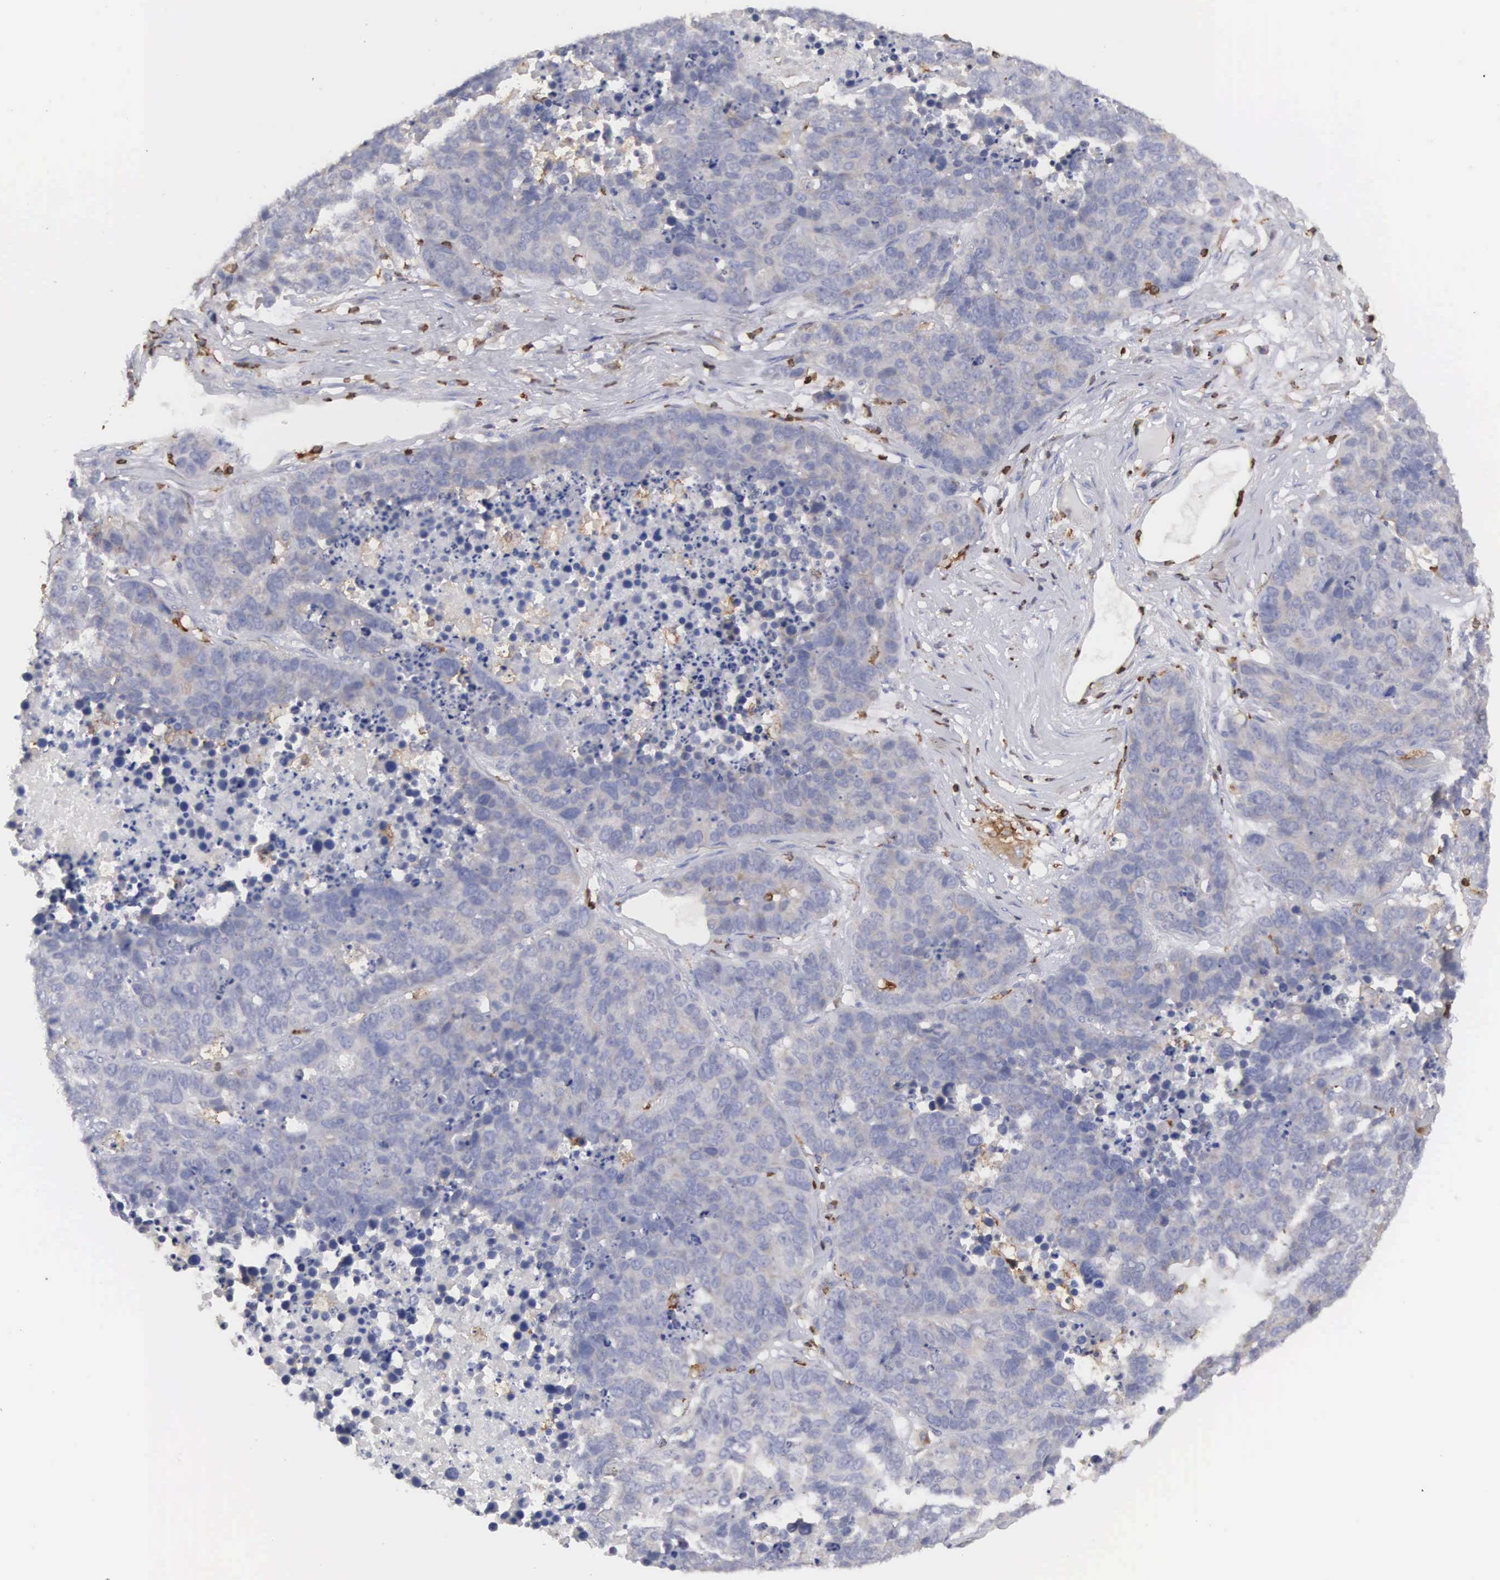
{"staining": {"intensity": "weak", "quantity": "<25%", "location": "cytoplasmic/membranous"}, "tissue": "lung cancer", "cell_type": "Tumor cells", "image_type": "cancer", "snomed": [{"axis": "morphology", "description": "Carcinoid, malignant, NOS"}, {"axis": "topography", "description": "Lung"}], "caption": "The photomicrograph displays no significant staining in tumor cells of carcinoid (malignant) (lung).", "gene": "SH3BP1", "patient": {"sex": "male", "age": 60}}